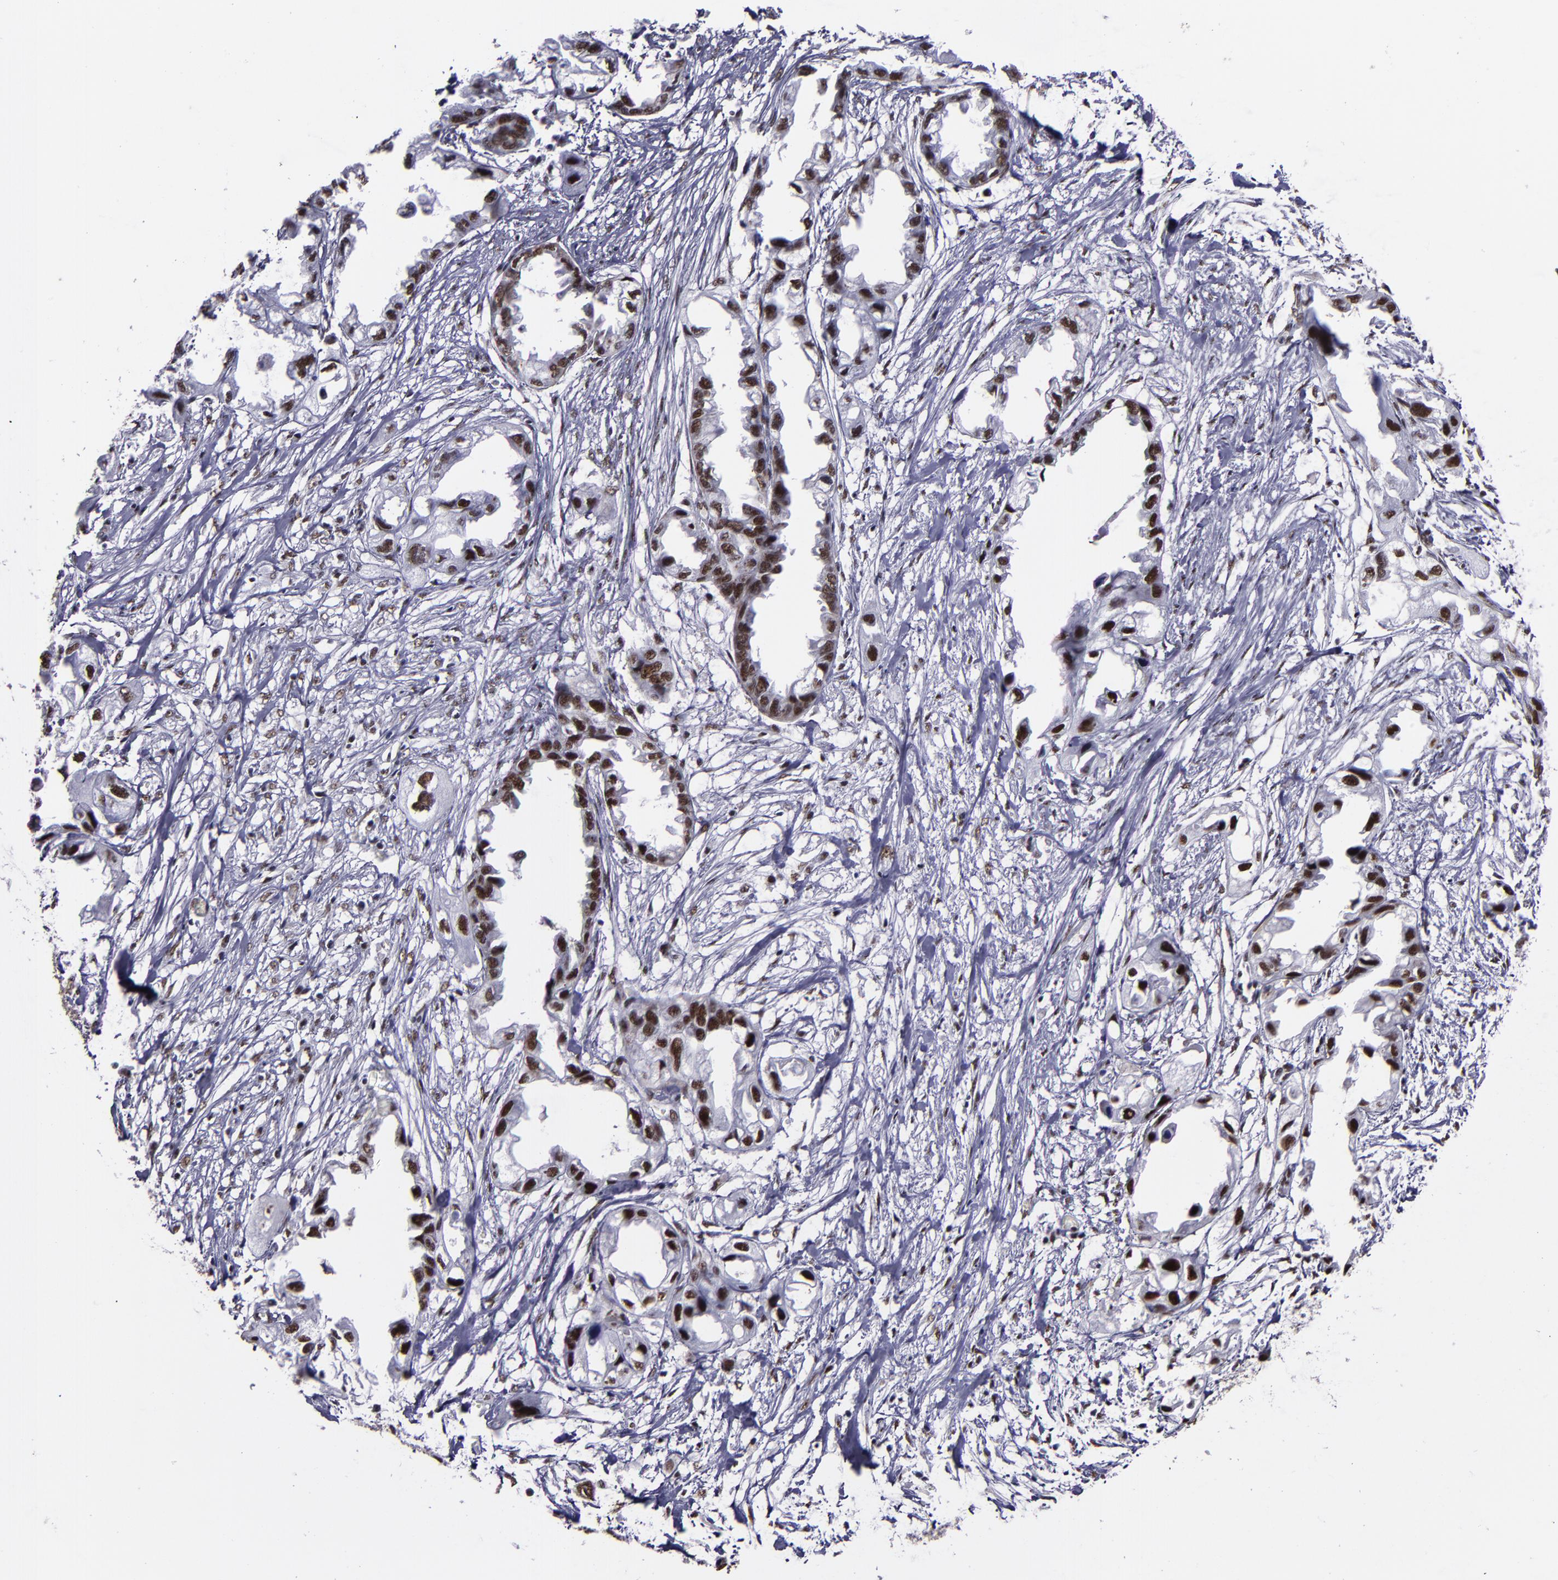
{"staining": {"intensity": "moderate", "quantity": ">75%", "location": "nuclear"}, "tissue": "endometrial cancer", "cell_type": "Tumor cells", "image_type": "cancer", "snomed": [{"axis": "morphology", "description": "Adenocarcinoma, NOS"}, {"axis": "topography", "description": "Endometrium"}], "caption": "A micrograph of endometrial adenocarcinoma stained for a protein reveals moderate nuclear brown staining in tumor cells.", "gene": "PPP4R3A", "patient": {"sex": "female", "age": 67}}